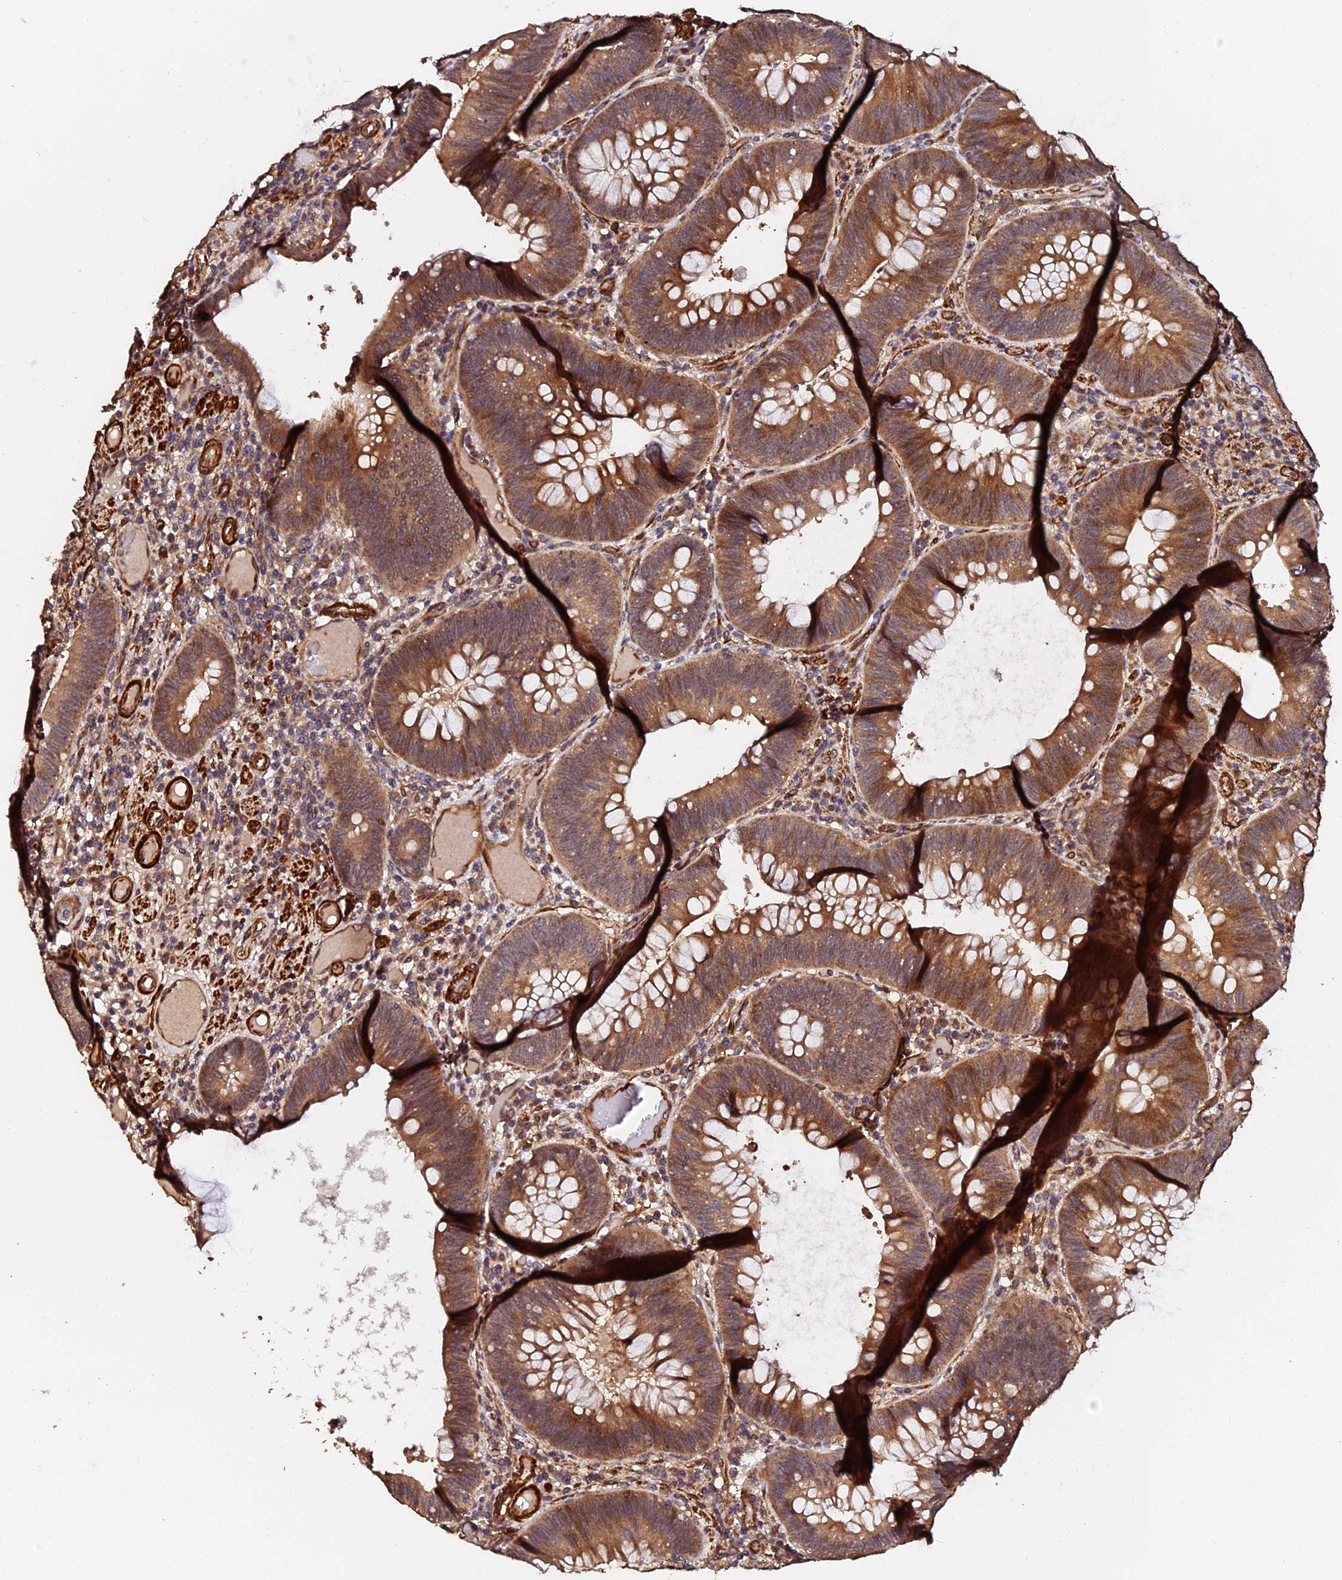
{"staining": {"intensity": "moderate", "quantity": ">75%", "location": "cytoplasmic/membranous"}, "tissue": "colorectal cancer", "cell_type": "Tumor cells", "image_type": "cancer", "snomed": [{"axis": "morphology", "description": "Adenocarcinoma, NOS"}, {"axis": "topography", "description": "Rectum"}], "caption": "Brown immunohistochemical staining in human colorectal cancer (adenocarcinoma) displays moderate cytoplasmic/membranous positivity in approximately >75% of tumor cells.", "gene": "TDO2", "patient": {"sex": "female", "age": 75}}